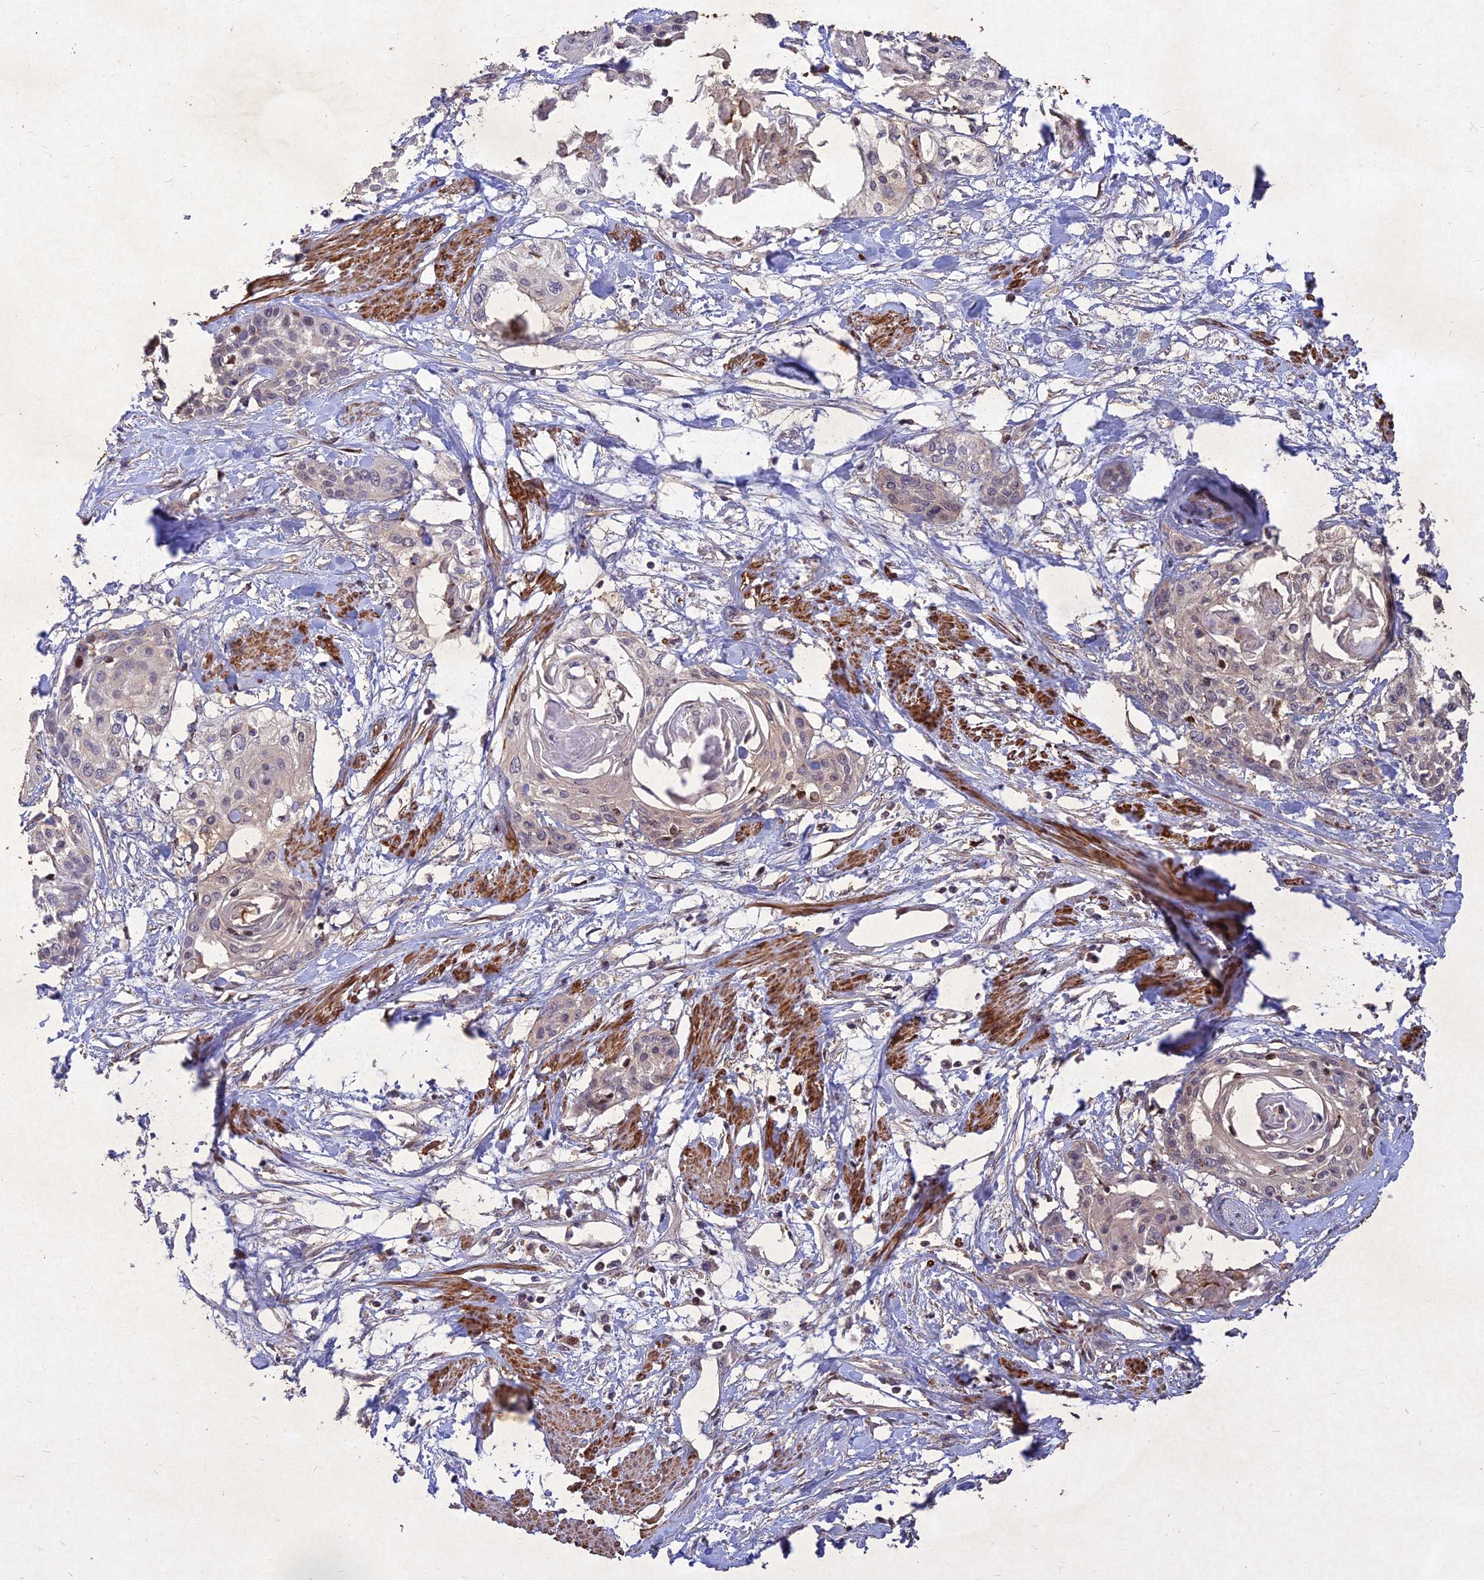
{"staining": {"intensity": "negative", "quantity": "none", "location": "none"}, "tissue": "cervical cancer", "cell_type": "Tumor cells", "image_type": "cancer", "snomed": [{"axis": "morphology", "description": "Squamous cell carcinoma, NOS"}, {"axis": "topography", "description": "Cervix"}], "caption": "DAB immunohistochemical staining of cervical cancer displays no significant expression in tumor cells.", "gene": "RELCH", "patient": {"sex": "female", "age": 57}}